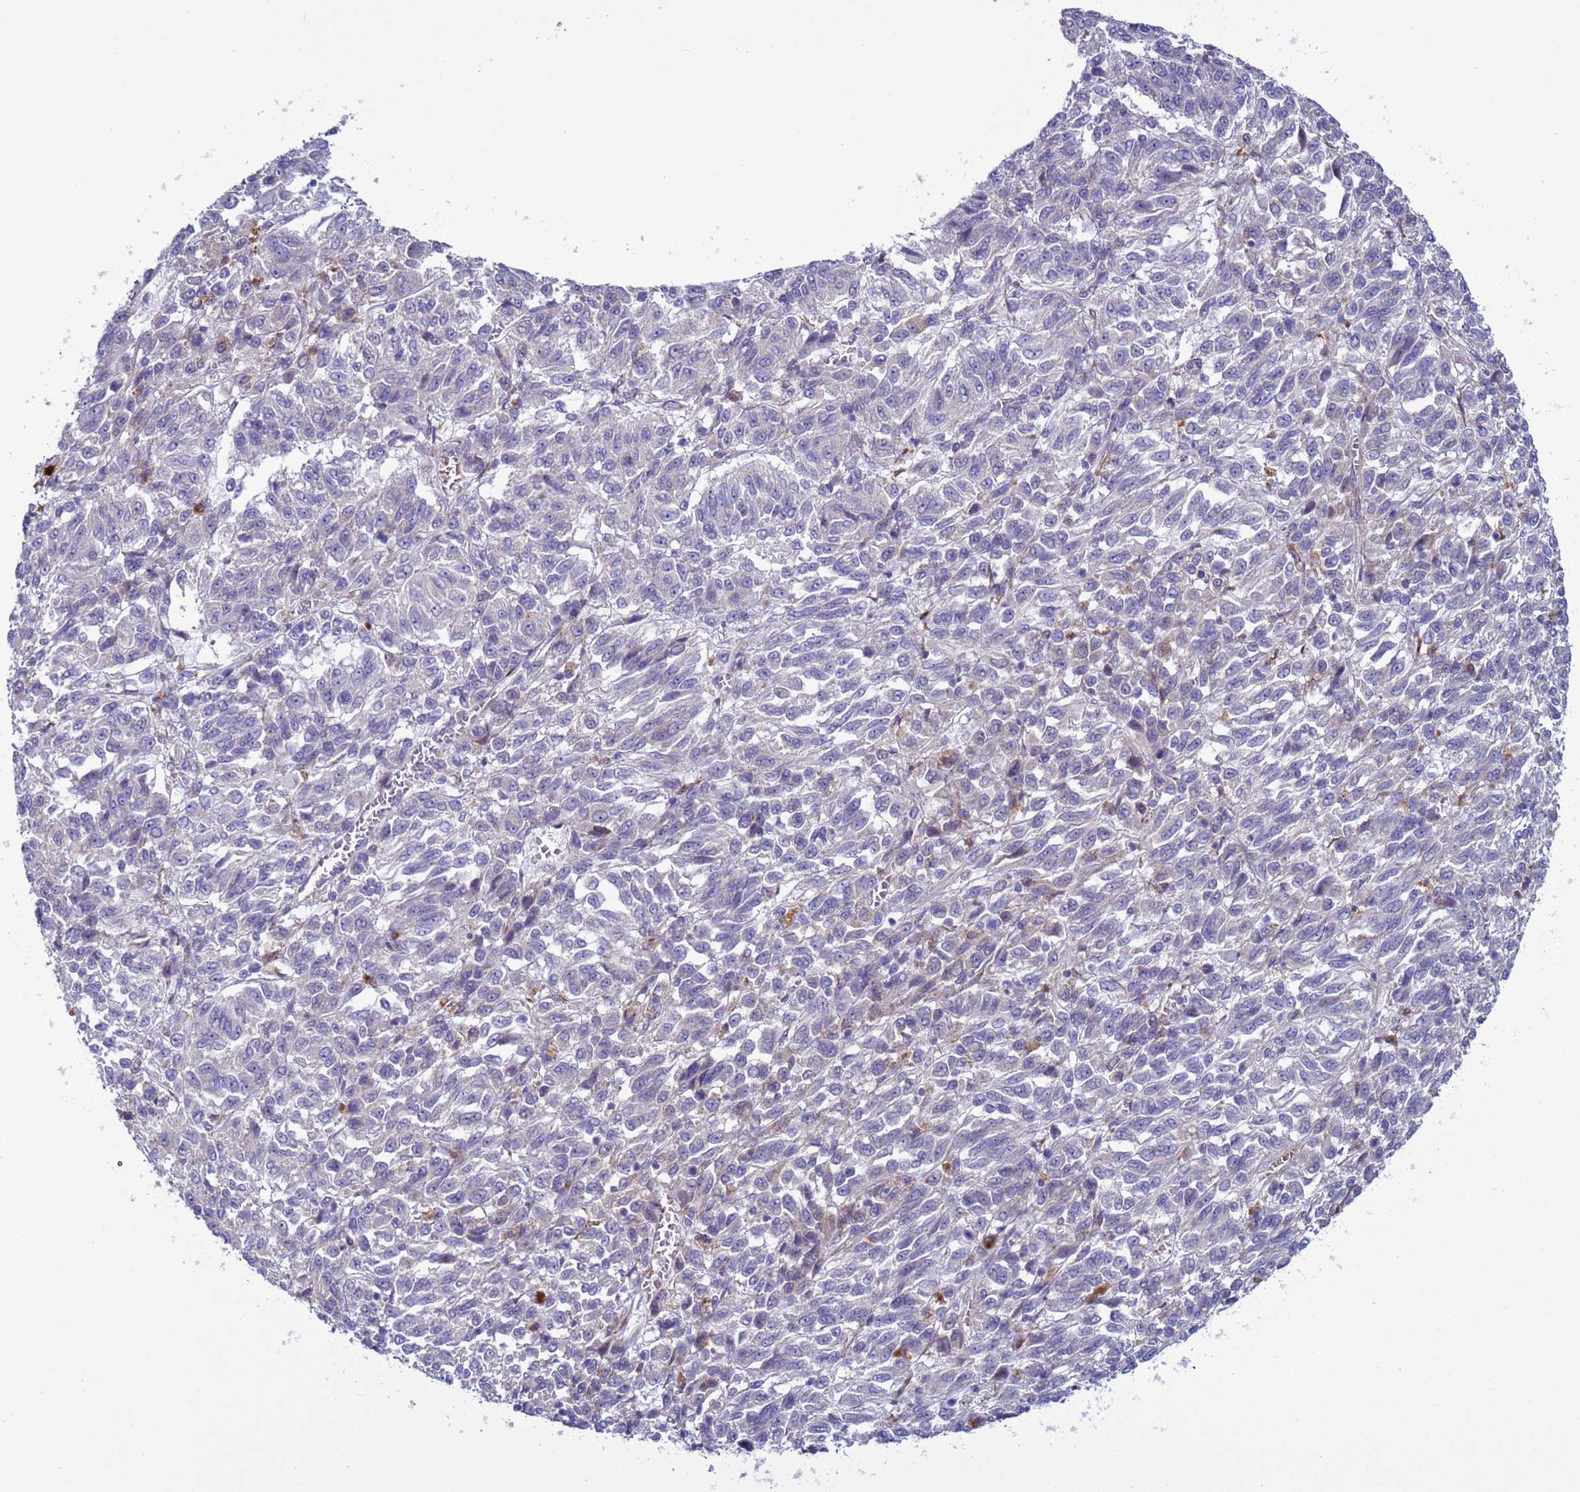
{"staining": {"intensity": "negative", "quantity": "none", "location": "none"}, "tissue": "melanoma", "cell_type": "Tumor cells", "image_type": "cancer", "snomed": [{"axis": "morphology", "description": "Malignant melanoma, Metastatic site"}, {"axis": "topography", "description": "Lung"}], "caption": "The image reveals no staining of tumor cells in melanoma.", "gene": "ABHD17B", "patient": {"sex": "male", "age": 64}}